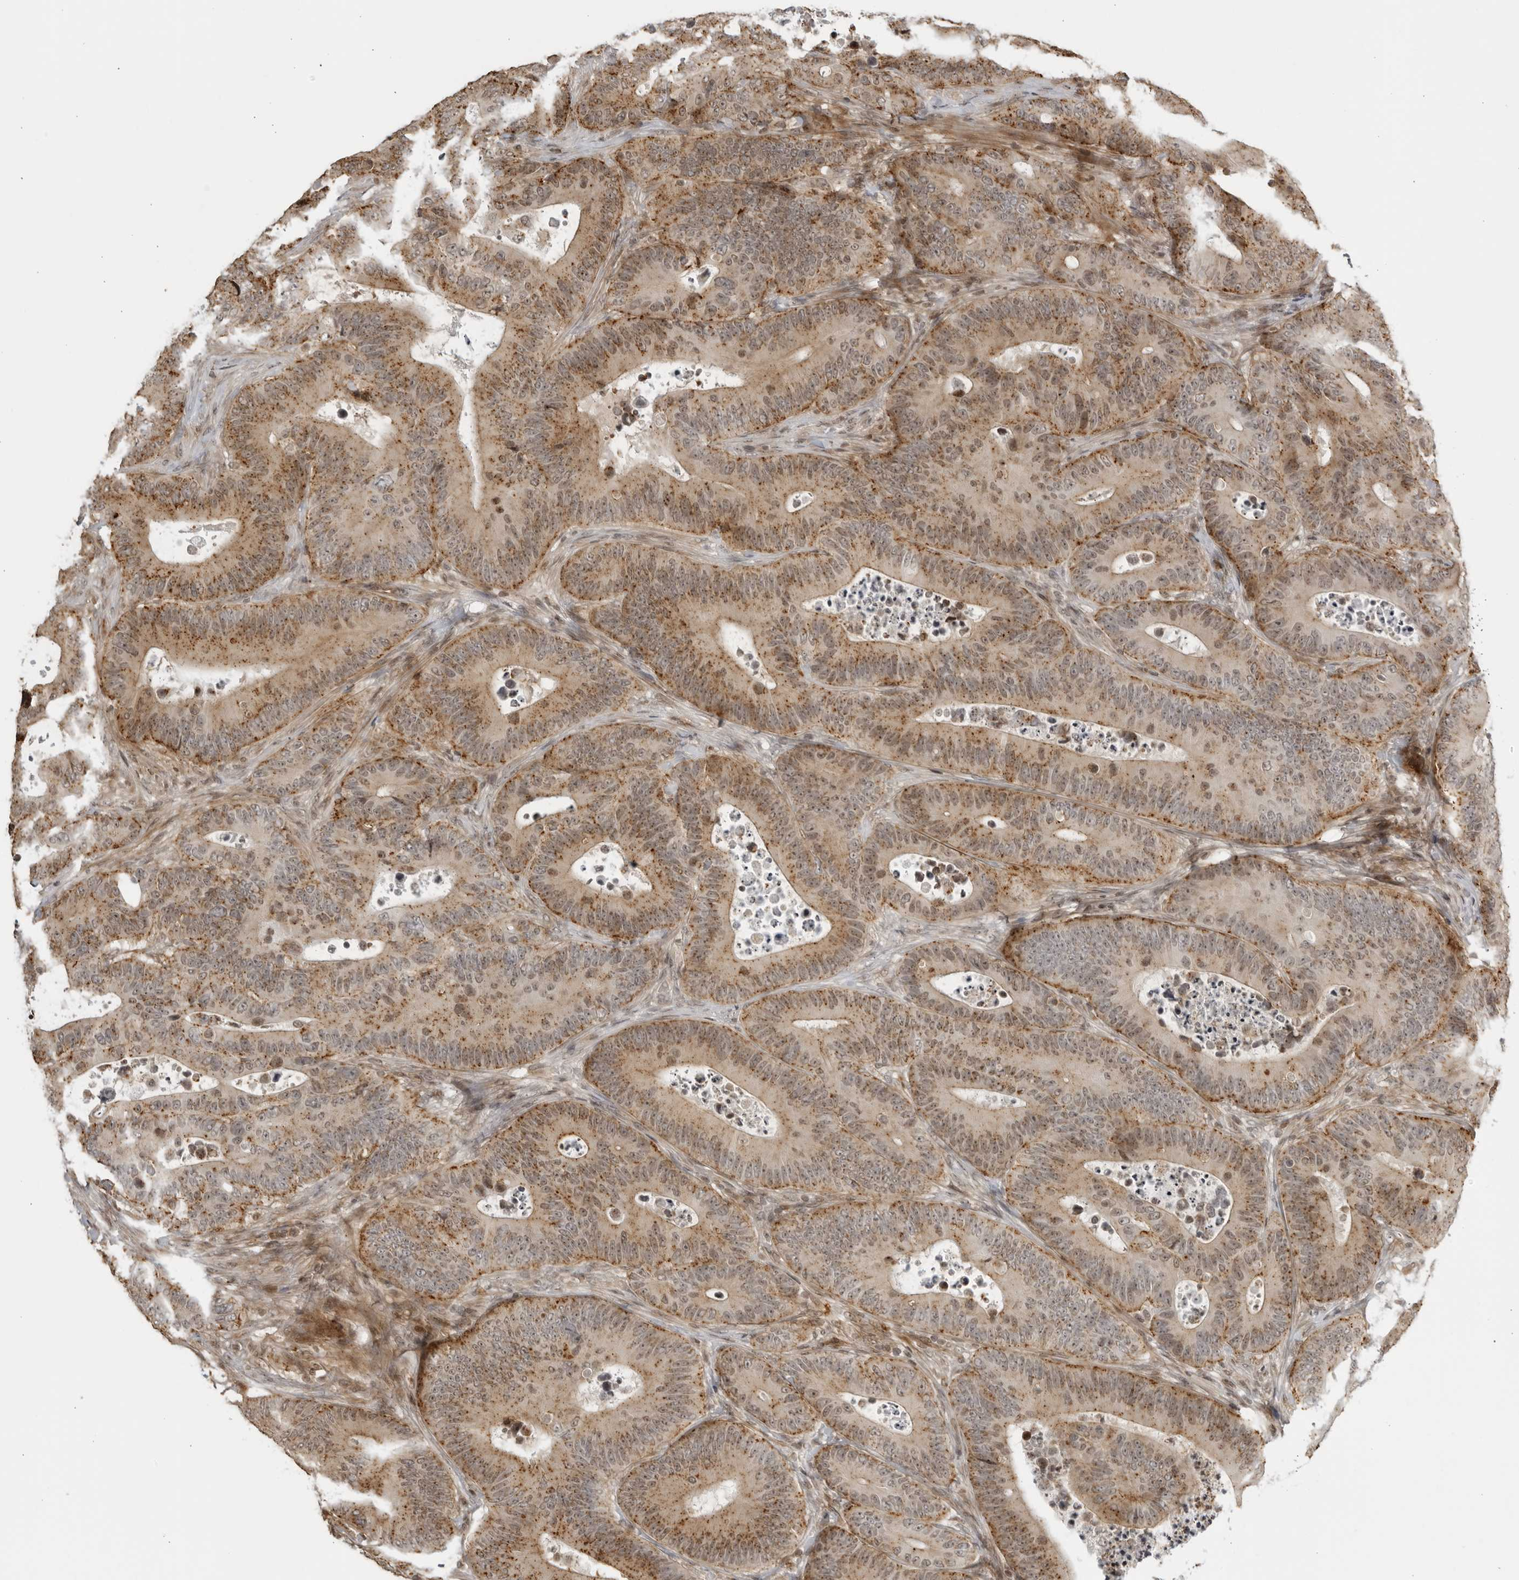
{"staining": {"intensity": "moderate", "quantity": "25%-75%", "location": "cytoplasmic/membranous,nuclear"}, "tissue": "colorectal cancer", "cell_type": "Tumor cells", "image_type": "cancer", "snomed": [{"axis": "morphology", "description": "Adenocarcinoma, NOS"}, {"axis": "topography", "description": "Colon"}], "caption": "DAB (3,3'-diaminobenzidine) immunohistochemical staining of human adenocarcinoma (colorectal) demonstrates moderate cytoplasmic/membranous and nuclear protein staining in about 25%-75% of tumor cells. (Stains: DAB (3,3'-diaminobenzidine) in brown, nuclei in blue, Microscopy: brightfield microscopy at high magnification).", "gene": "TCF21", "patient": {"sex": "male", "age": 83}}